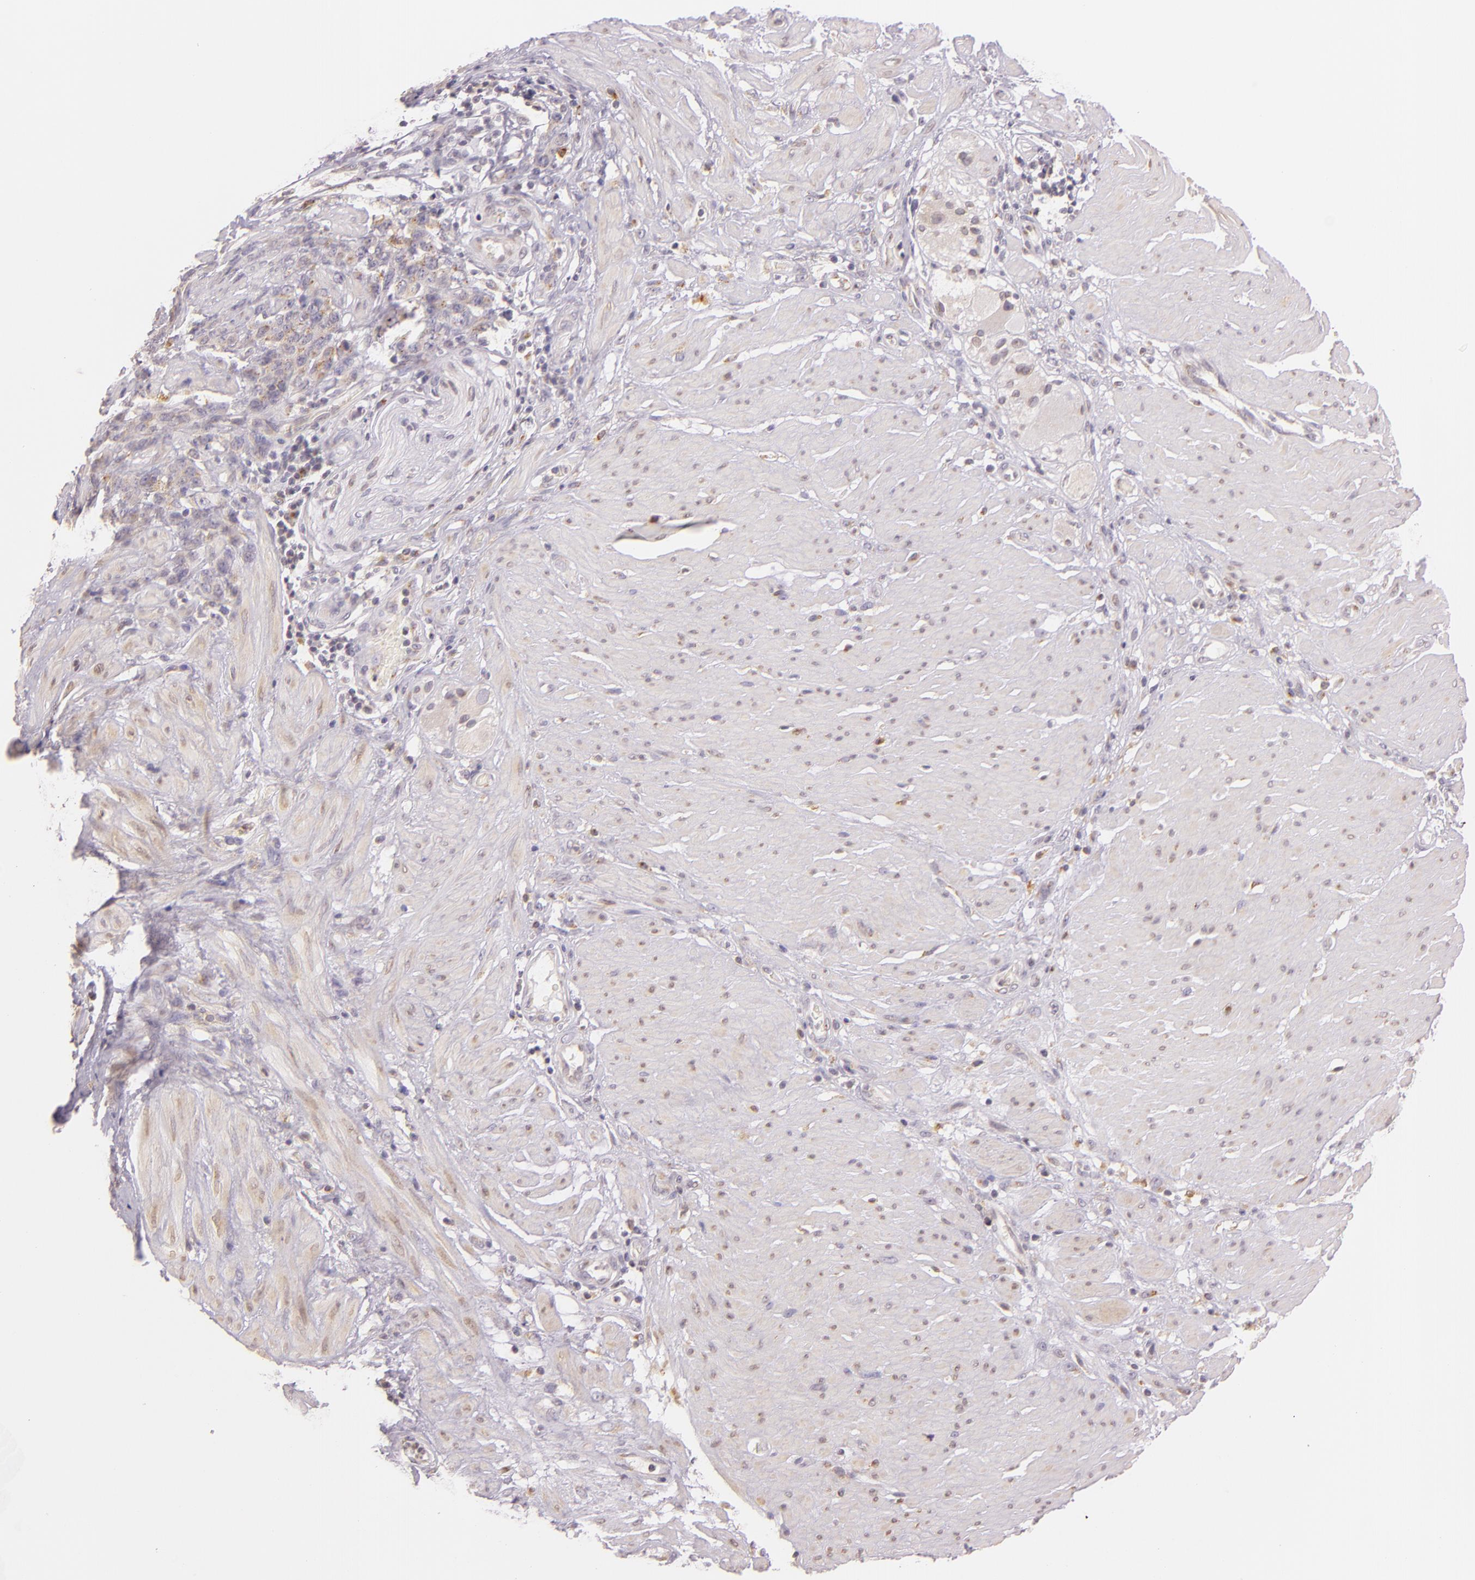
{"staining": {"intensity": "weak", "quantity": ">75%", "location": "cytoplasmic/membranous"}, "tissue": "stomach cancer", "cell_type": "Tumor cells", "image_type": "cancer", "snomed": [{"axis": "morphology", "description": "Adenocarcinoma, NOS"}, {"axis": "topography", "description": "Stomach, lower"}], "caption": "Stomach adenocarcinoma tissue demonstrates weak cytoplasmic/membranous expression in about >75% of tumor cells (brown staining indicates protein expression, while blue staining denotes nuclei).", "gene": "LGMN", "patient": {"sex": "male", "age": 88}}